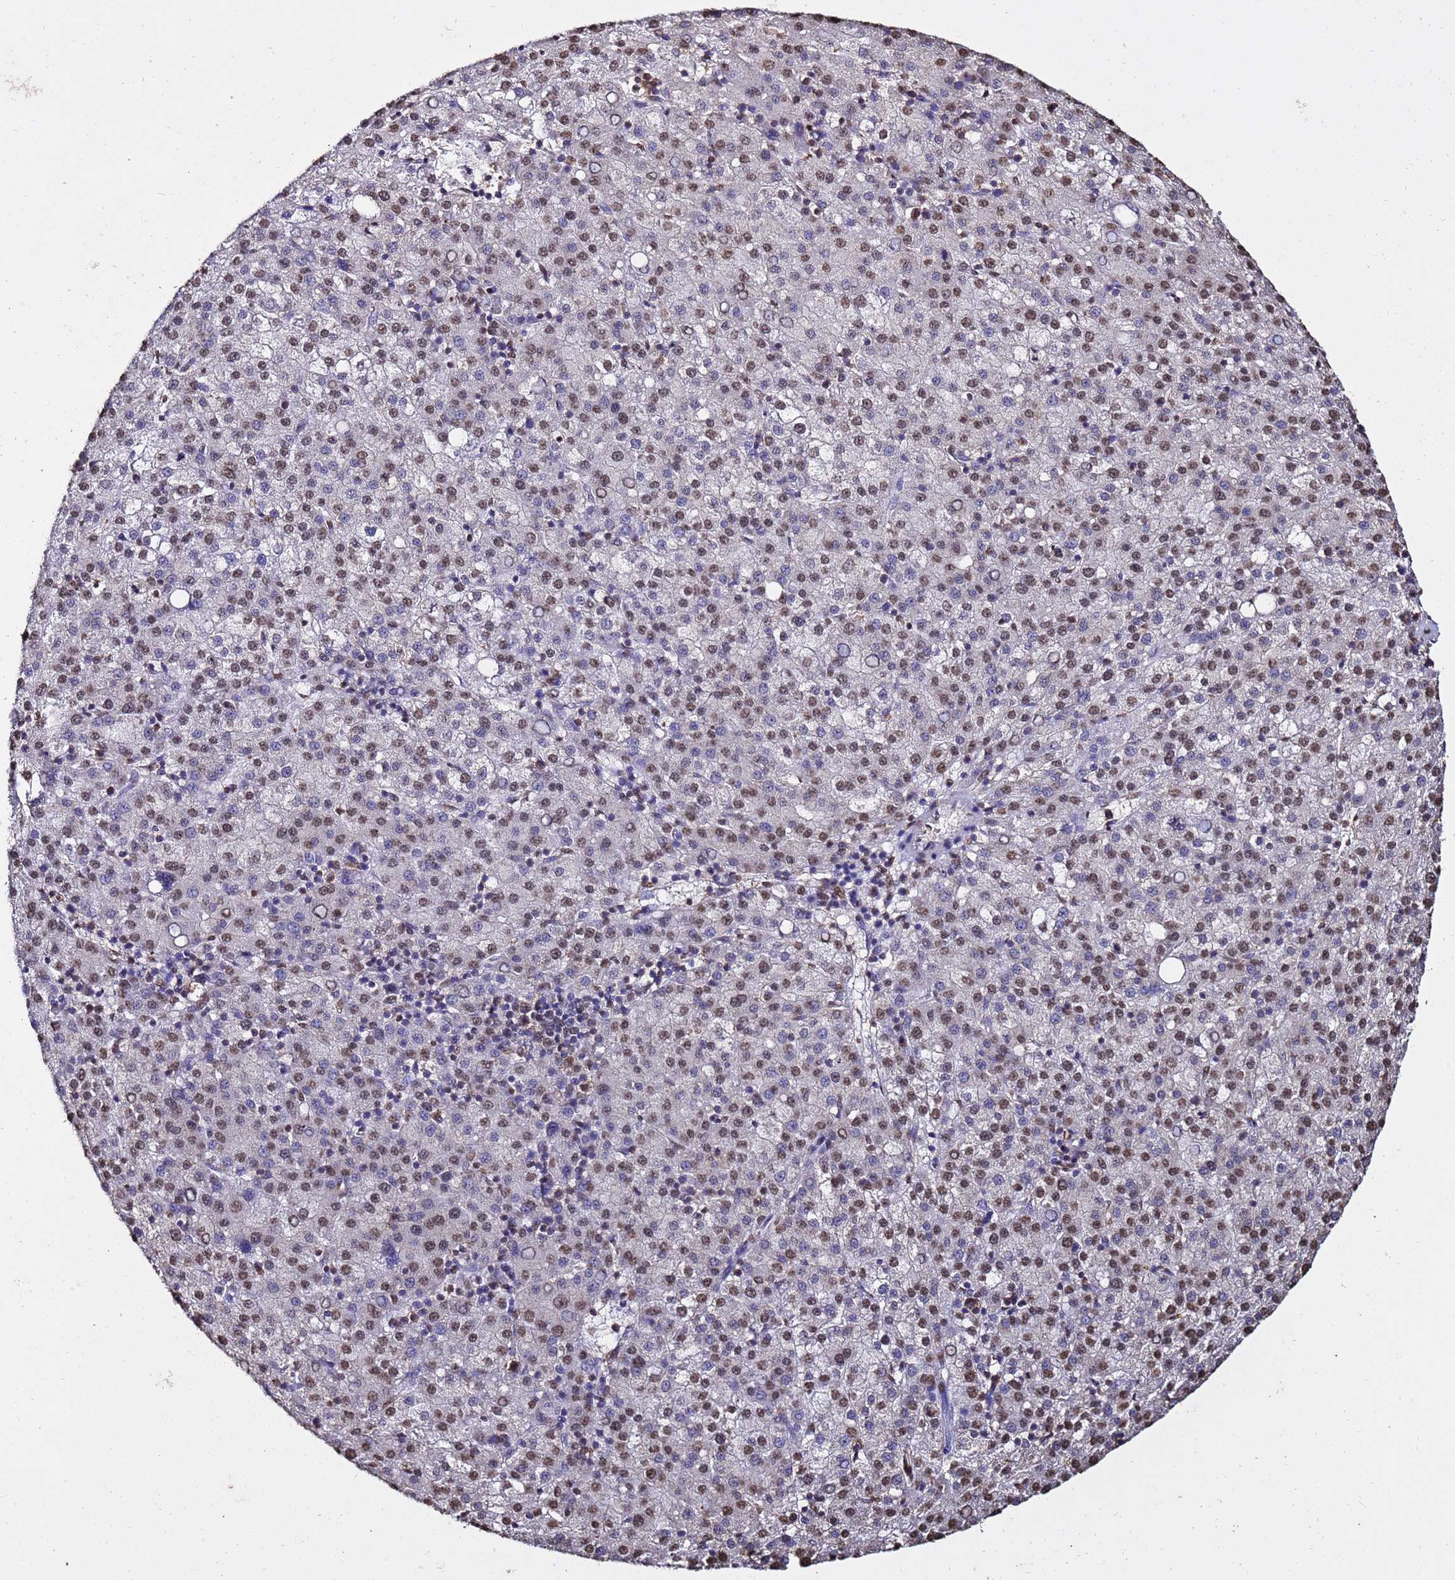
{"staining": {"intensity": "moderate", "quantity": "25%-75%", "location": "nuclear"}, "tissue": "liver cancer", "cell_type": "Tumor cells", "image_type": "cancer", "snomed": [{"axis": "morphology", "description": "Carcinoma, Hepatocellular, NOS"}, {"axis": "topography", "description": "Liver"}], "caption": "Immunohistochemistry histopathology image of liver hepatocellular carcinoma stained for a protein (brown), which displays medium levels of moderate nuclear positivity in about 25%-75% of tumor cells.", "gene": "TRIP6", "patient": {"sex": "female", "age": 58}}